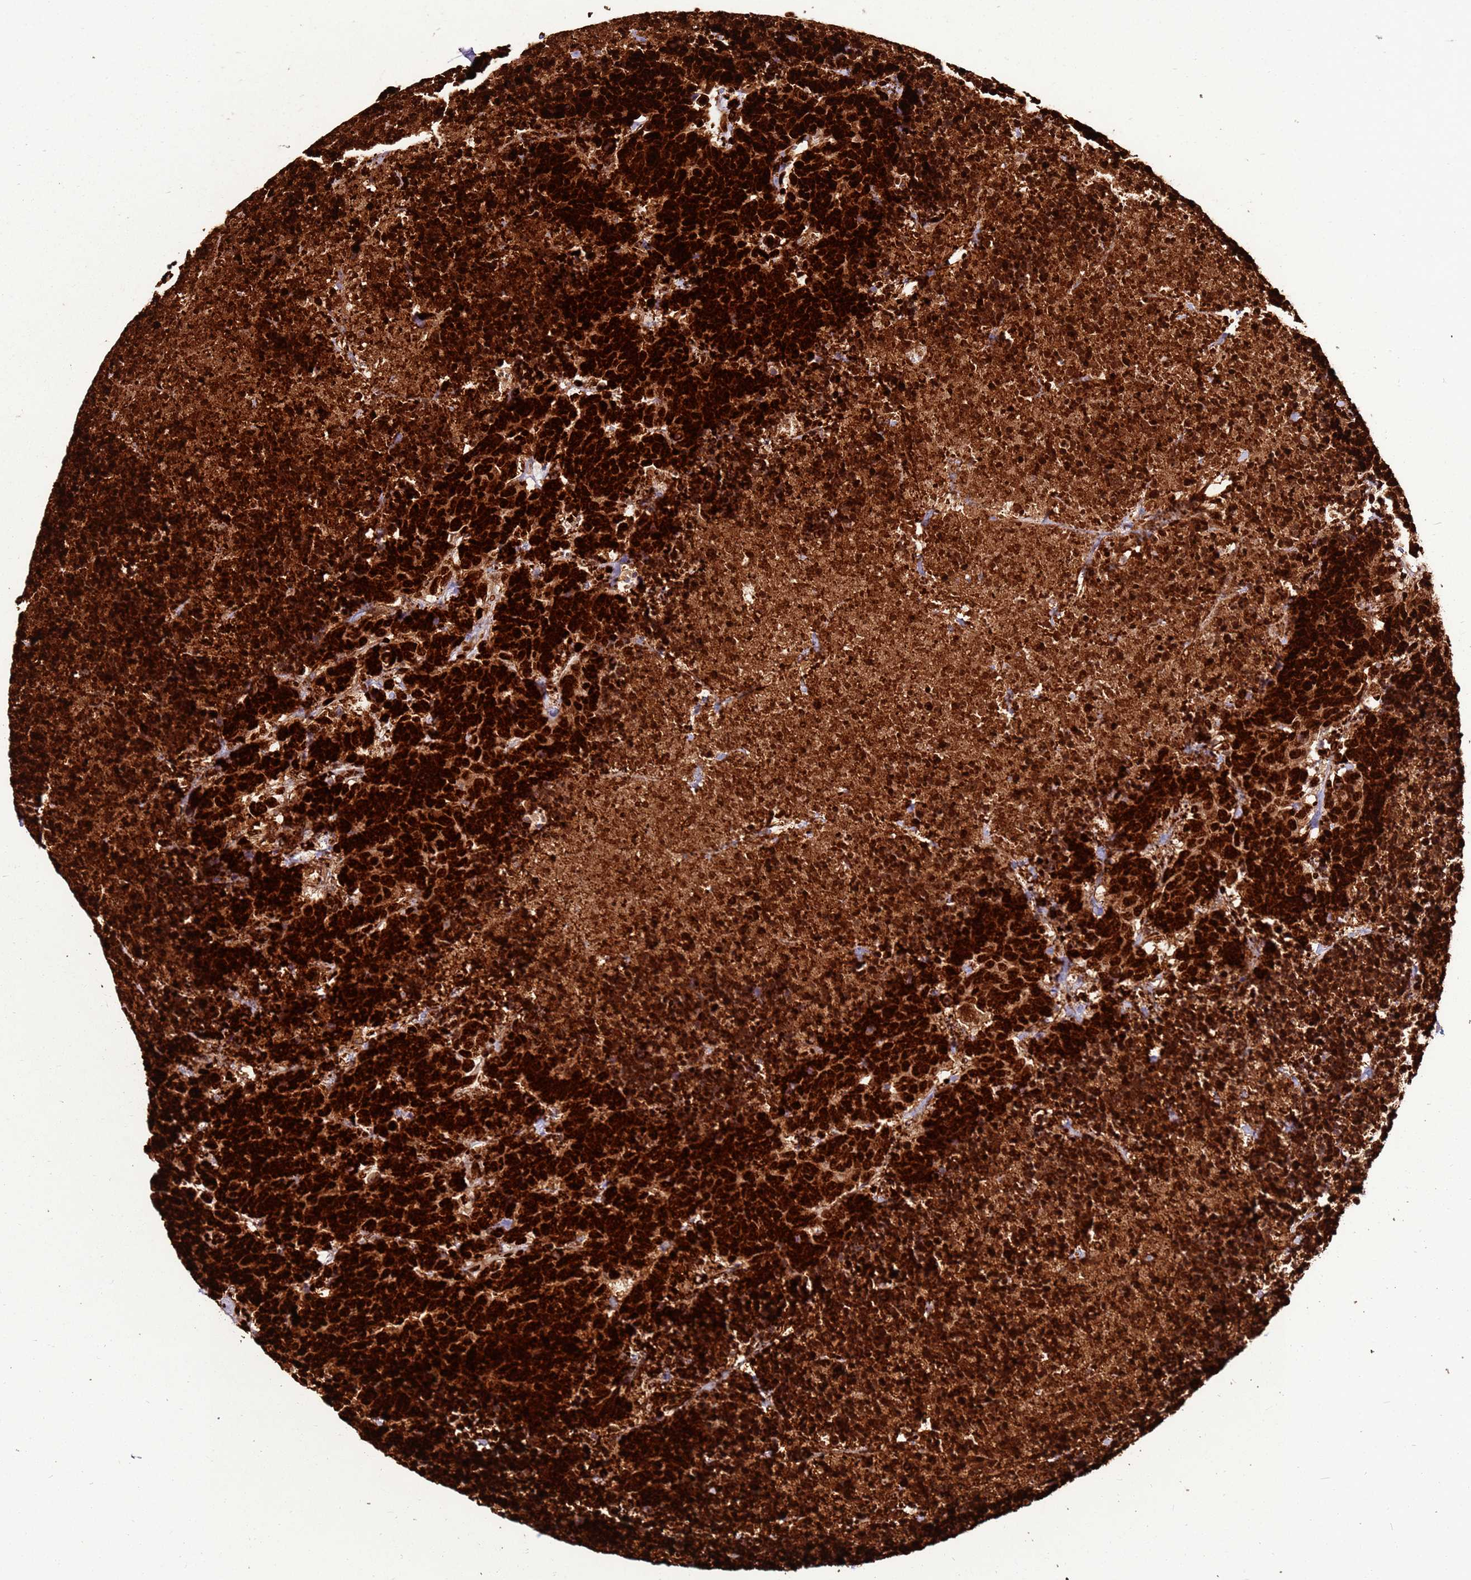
{"staining": {"intensity": "strong", "quantity": ">75%", "location": "nuclear"}, "tissue": "carcinoid", "cell_type": "Tumor cells", "image_type": "cancer", "snomed": [{"axis": "morphology", "description": "Carcinoma, NOS"}, {"axis": "morphology", "description": "Carcinoid, malignant, NOS"}, {"axis": "topography", "description": "Urinary bladder"}], "caption": "A brown stain shows strong nuclear expression of a protein in carcinoid tumor cells.", "gene": "HNRNPAB", "patient": {"sex": "male", "age": 57}}